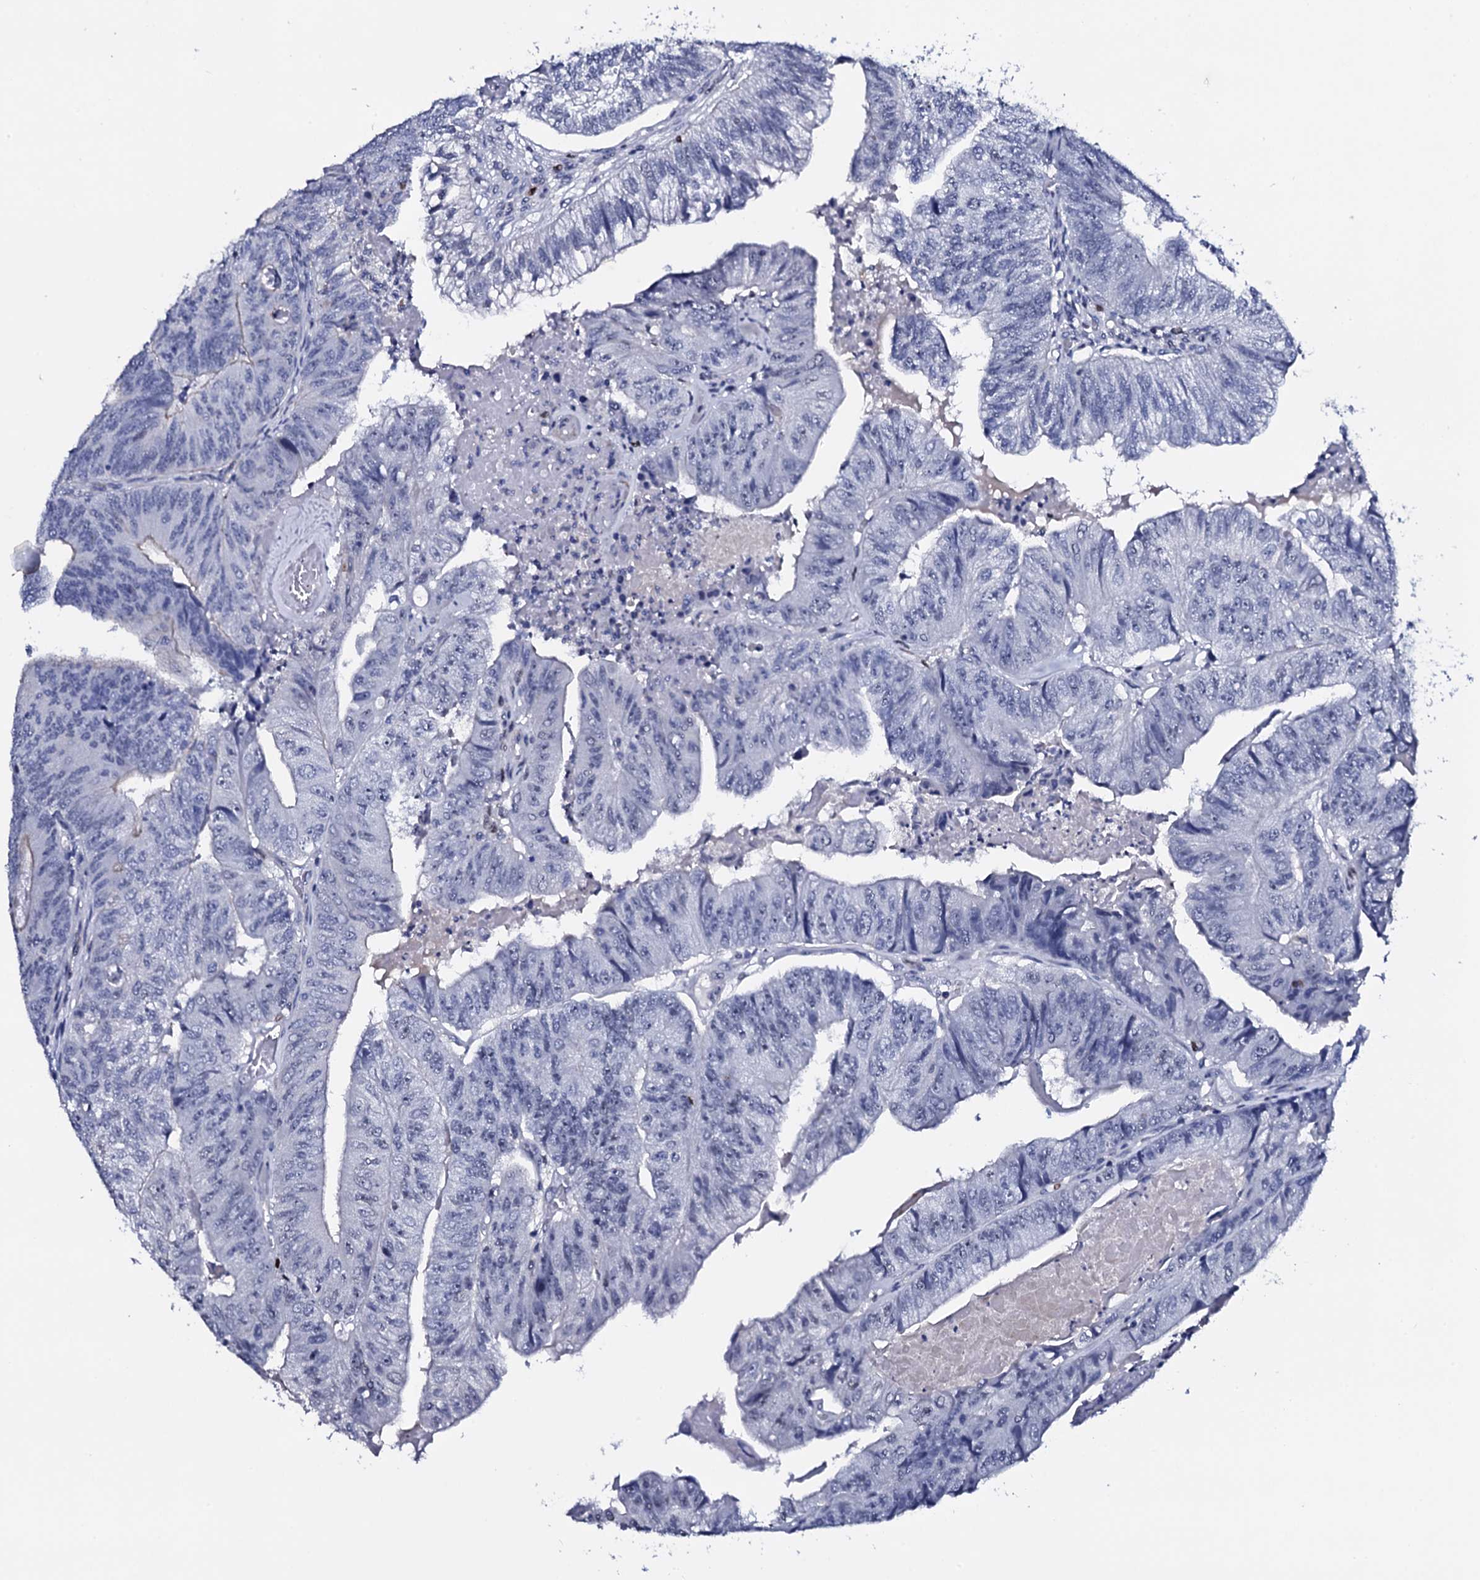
{"staining": {"intensity": "negative", "quantity": "none", "location": "none"}, "tissue": "colorectal cancer", "cell_type": "Tumor cells", "image_type": "cancer", "snomed": [{"axis": "morphology", "description": "Adenocarcinoma, NOS"}, {"axis": "topography", "description": "Colon"}], "caption": "Micrograph shows no significant protein staining in tumor cells of colorectal adenocarcinoma. Brightfield microscopy of immunohistochemistry (IHC) stained with DAB (3,3'-diaminobenzidine) (brown) and hematoxylin (blue), captured at high magnification.", "gene": "NPM2", "patient": {"sex": "female", "age": 67}}